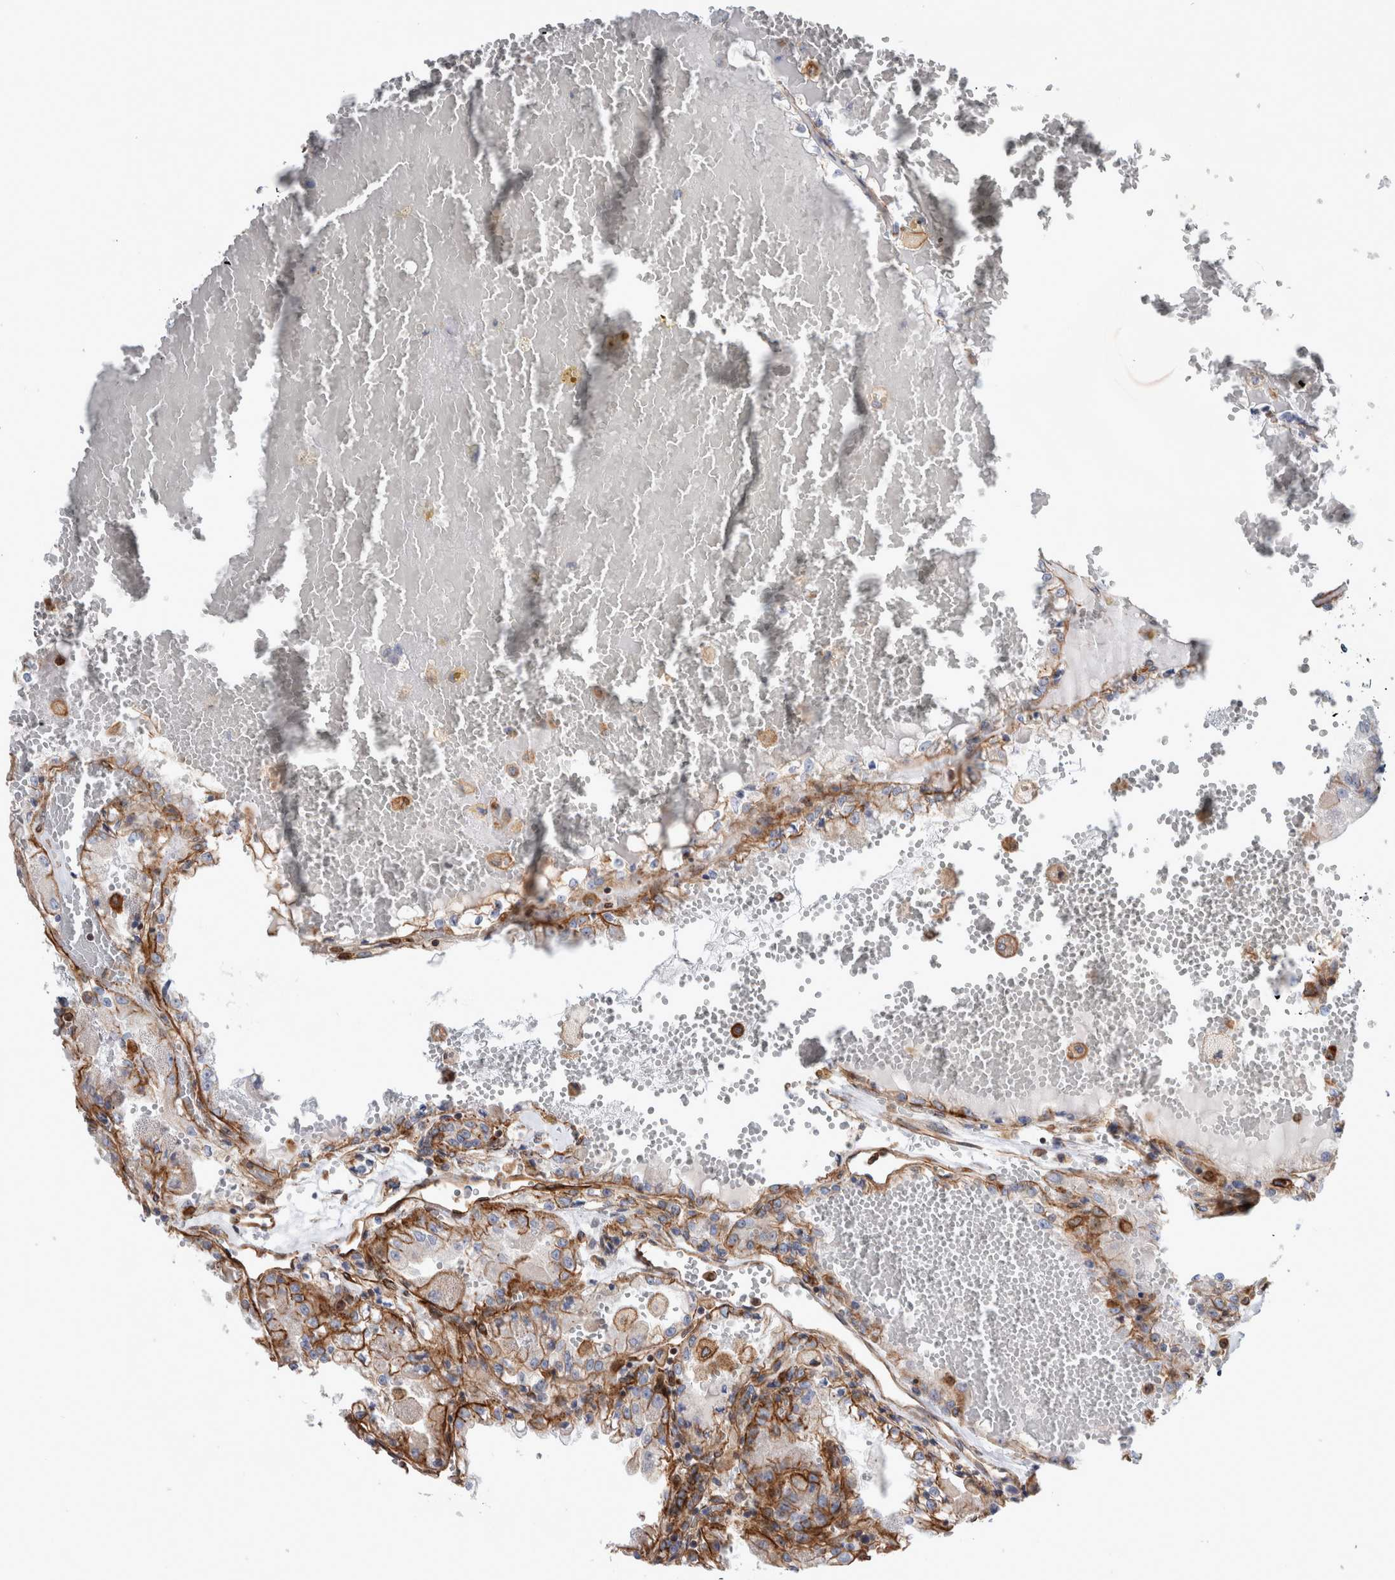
{"staining": {"intensity": "moderate", "quantity": ">75%", "location": "cytoplasmic/membranous"}, "tissue": "renal cancer", "cell_type": "Tumor cells", "image_type": "cancer", "snomed": [{"axis": "morphology", "description": "Adenocarcinoma, NOS"}, {"axis": "topography", "description": "Kidney"}], "caption": "Immunohistochemical staining of human adenocarcinoma (renal) exhibits moderate cytoplasmic/membranous protein staining in about >75% of tumor cells.", "gene": "PLEC", "patient": {"sex": "female", "age": 56}}